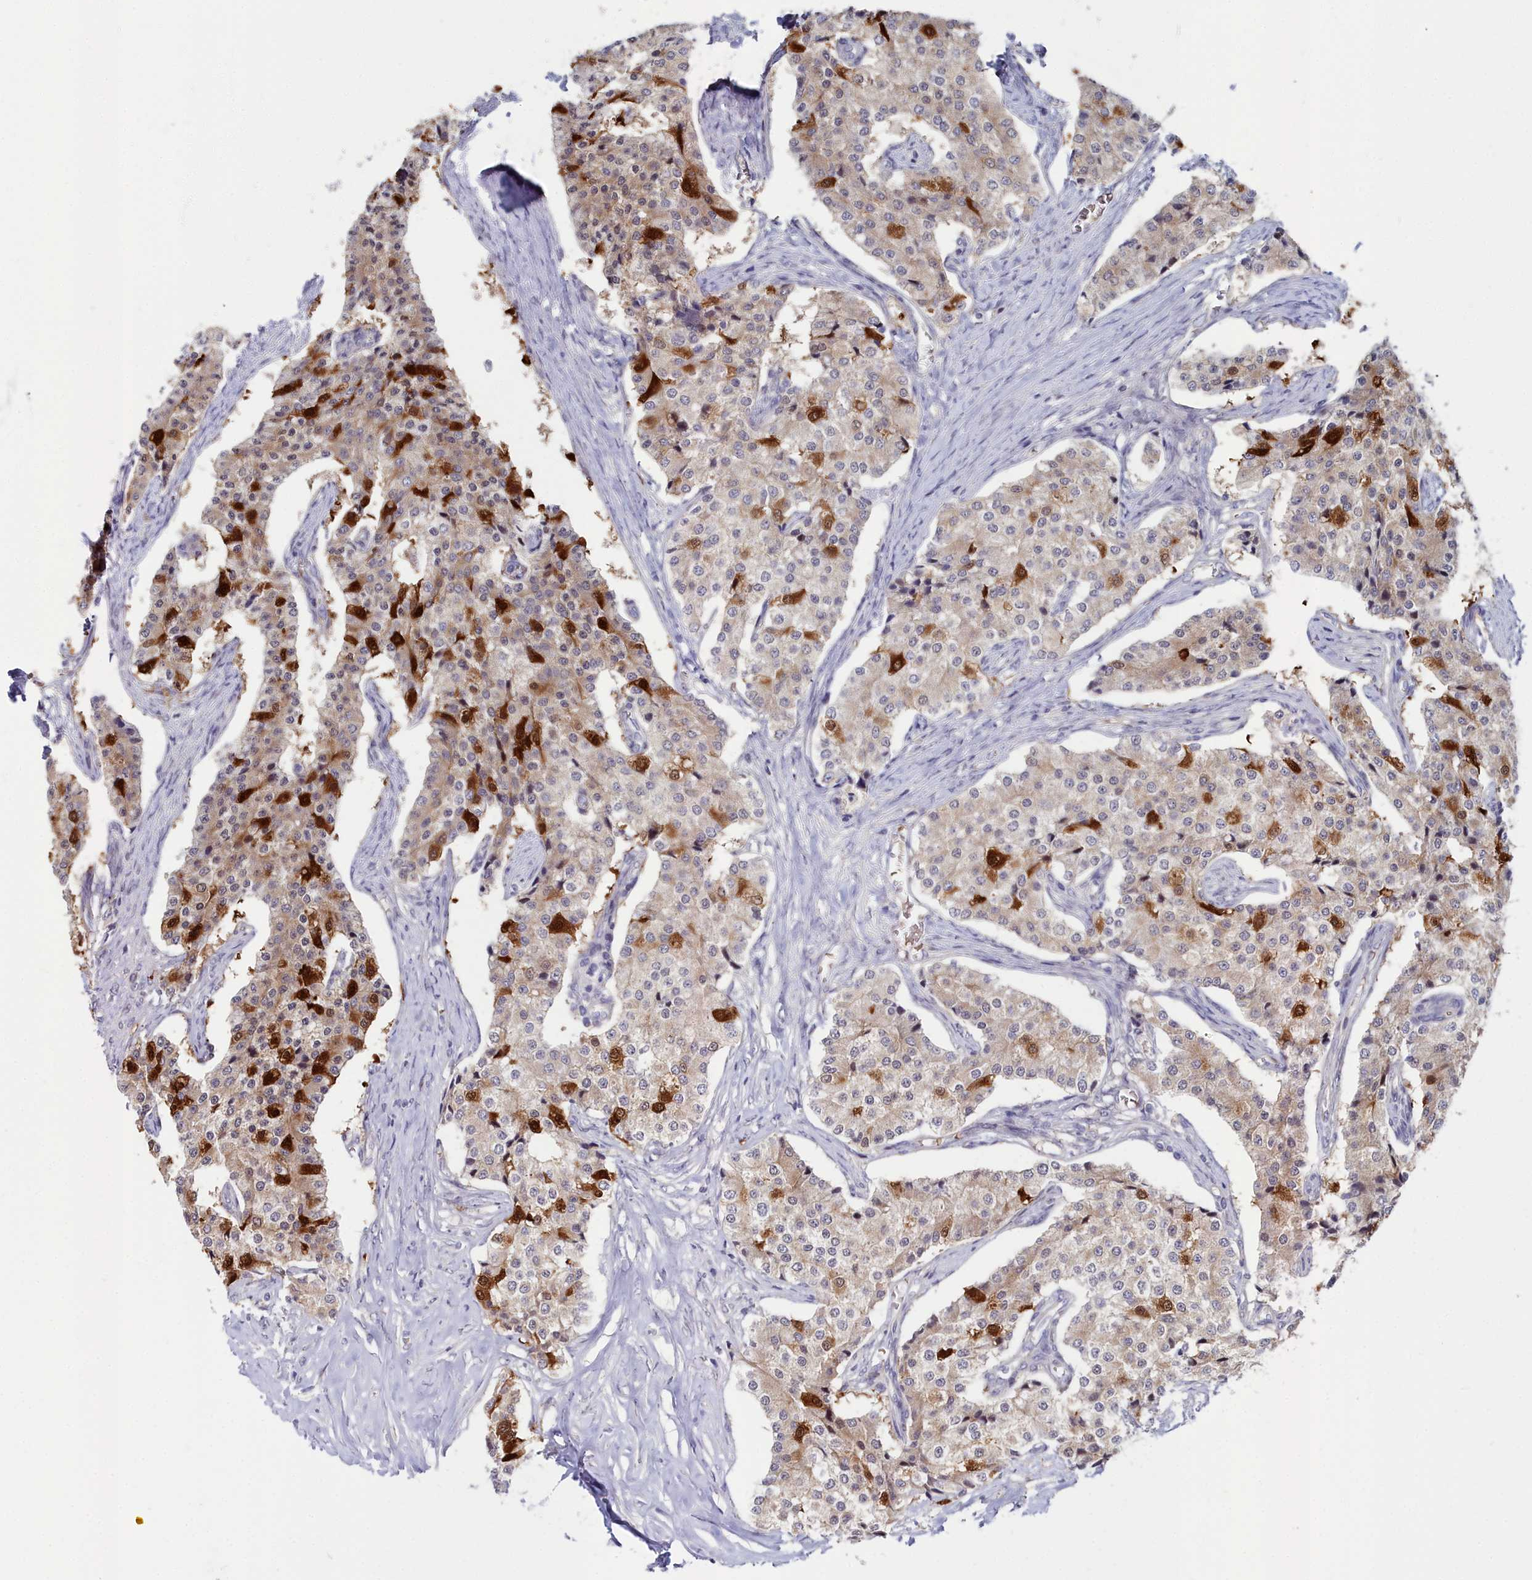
{"staining": {"intensity": "strong", "quantity": "<25%", "location": "cytoplasmic/membranous,nuclear"}, "tissue": "carcinoid", "cell_type": "Tumor cells", "image_type": "cancer", "snomed": [{"axis": "morphology", "description": "Carcinoid, malignant, NOS"}, {"axis": "topography", "description": "Colon"}], "caption": "The immunohistochemical stain shows strong cytoplasmic/membranous and nuclear staining in tumor cells of malignant carcinoid tissue. Immunohistochemistry stains the protein in brown and the nuclei are stained blue.", "gene": "KCTD18", "patient": {"sex": "female", "age": 52}}